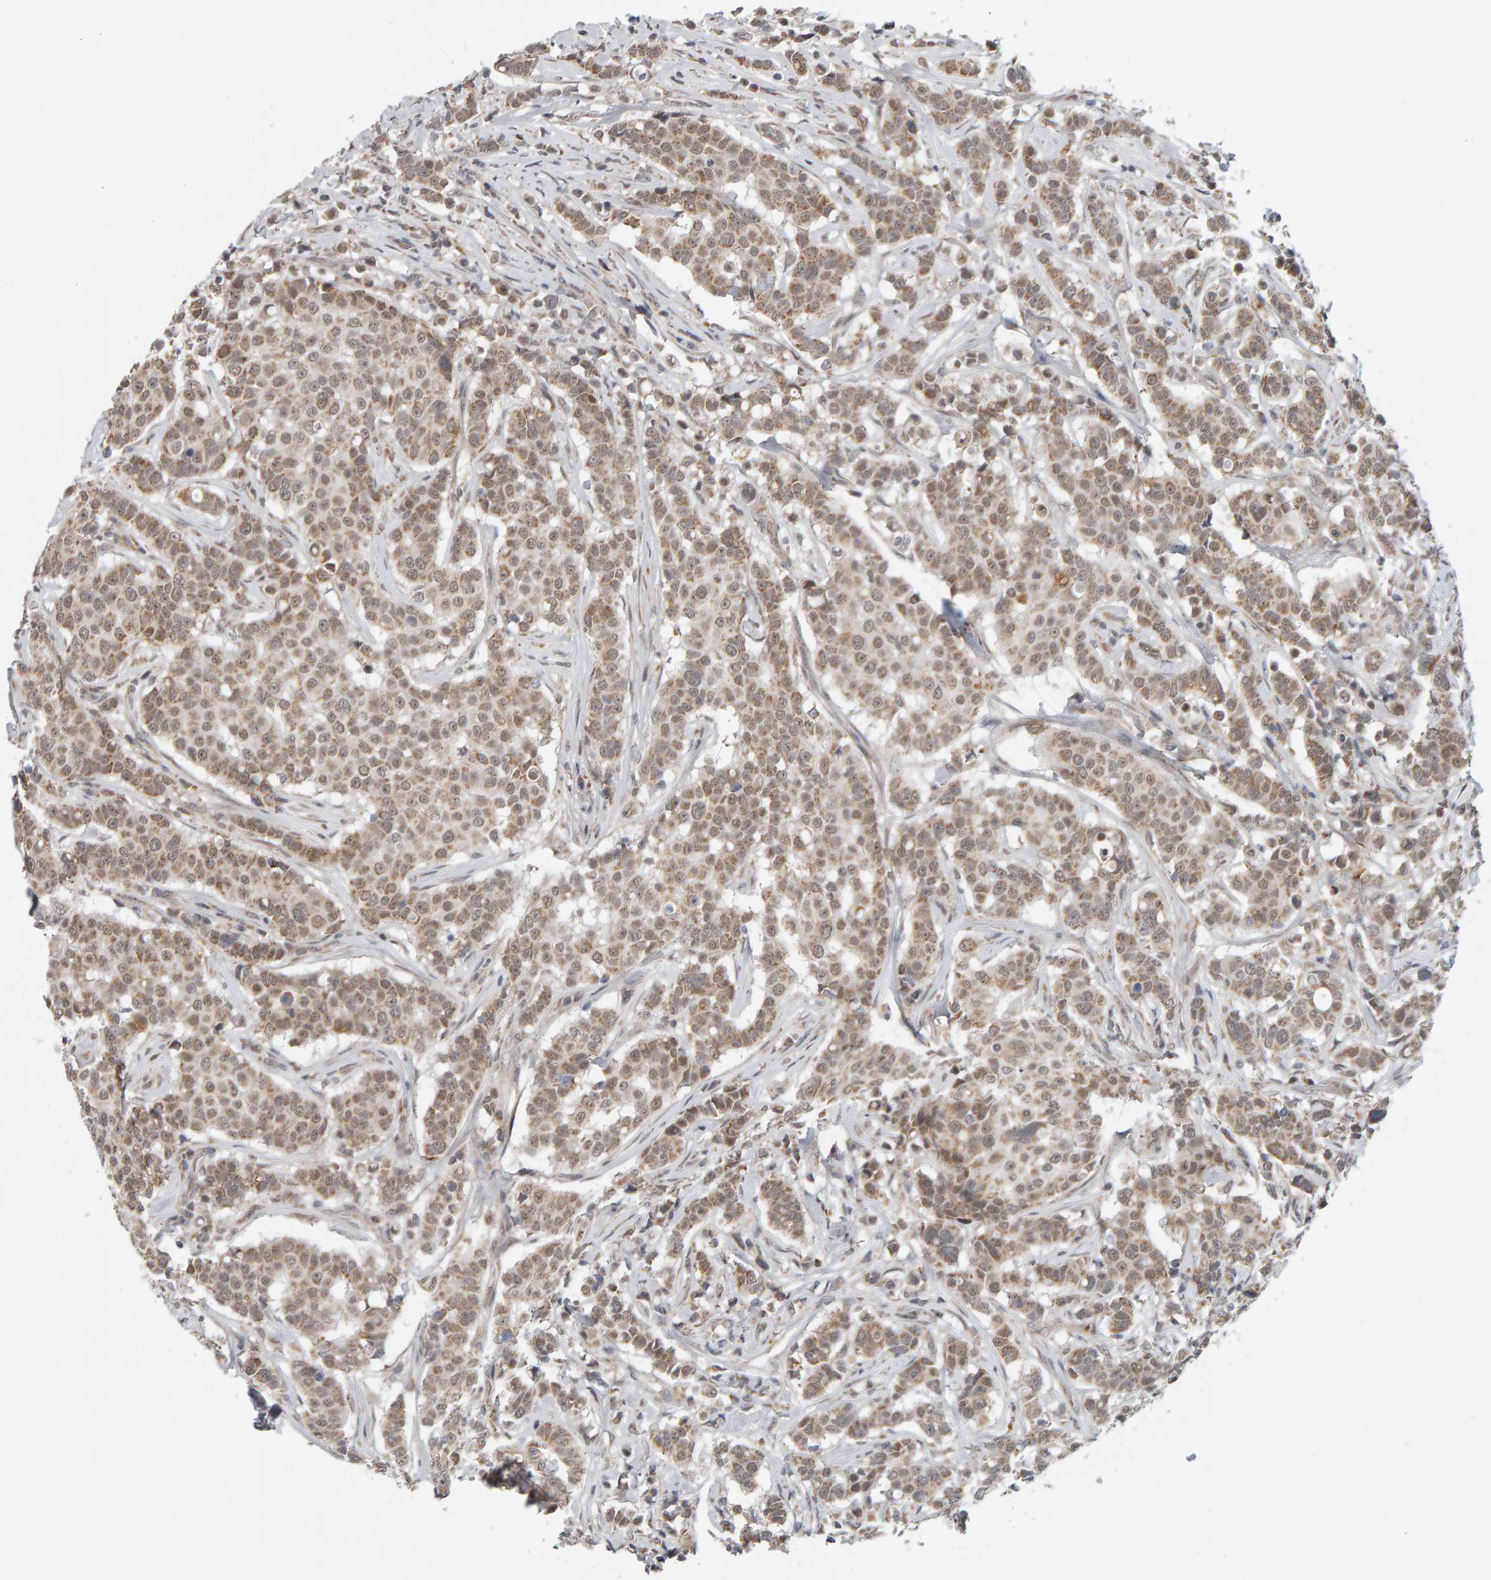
{"staining": {"intensity": "moderate", "quantity": ">75%", "location": "cytoplasmic/membranous,nuclear"}, "tissue": "breast cancer", "cell_type": "Tumor cells", "image_type": "cancer", "snomed": [{"axis": "morphology", "description": "Duct carcinoma"}, {"axis": "topography", "description": "Breast"}], "caption": "Breast cancer stained with a protein marker displays moderate staining in tumor cells.", "gene": "DAP3", "patient": {"sex": "female", "age": 27}}